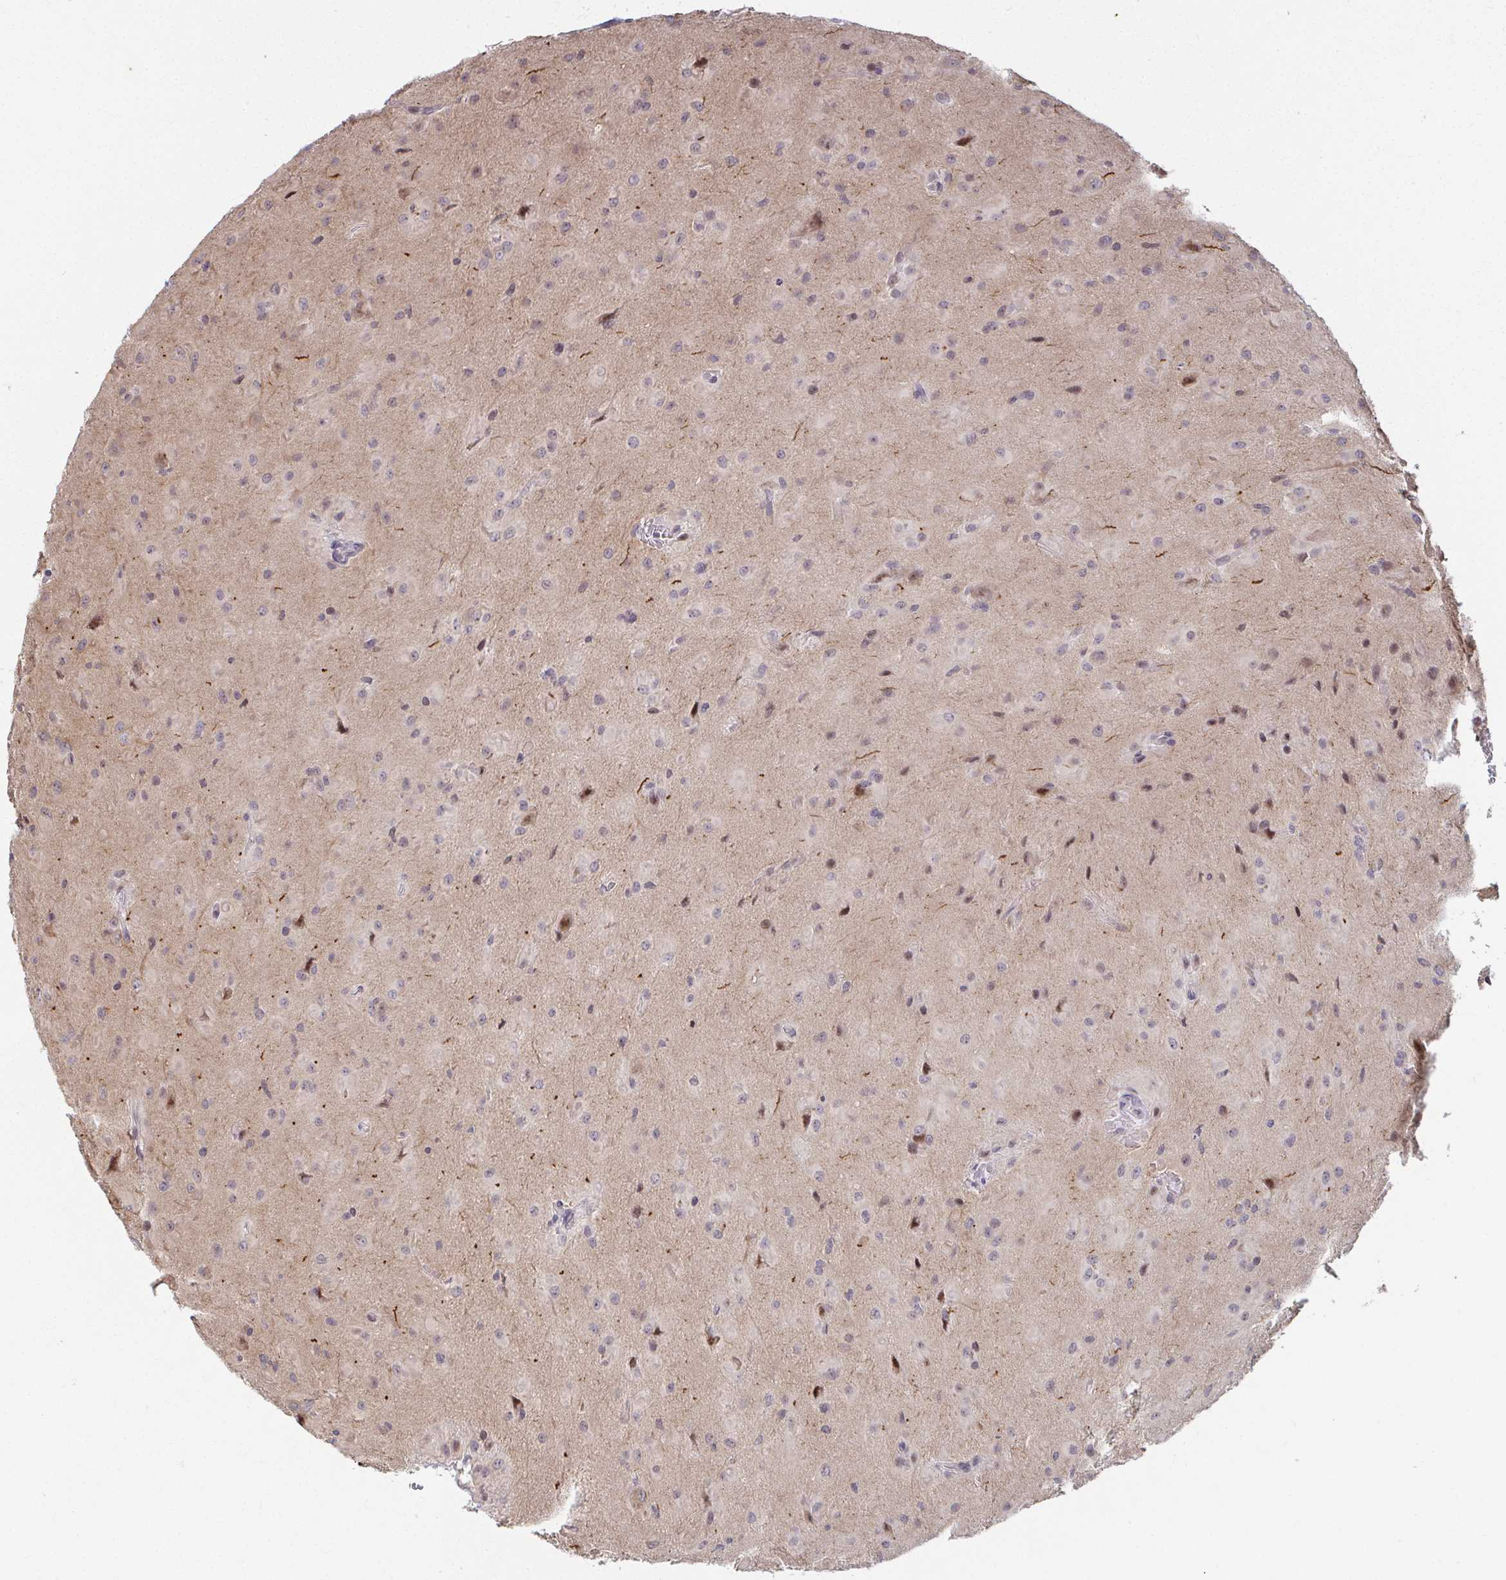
{"staining": {"intensity": "weak", "quantity": "<25%", "location": "nuclear"}, "tissue": "glioma", "cell_type": "Tumor cells", "image_type": "cancer", "snomed": [{"axis": "morphology", "description": "Glioma, malignant, Low grade"}, {"axis": "topography", "description": "Brain"}], "caption": "A high-resolution histopathology image shows immunohistochemistry staining of malignant low-grade glioma, which shows no significant positivity in tumor cells.", "gene": "ANK3", "patient": {"sex": "male", "age": 58}}